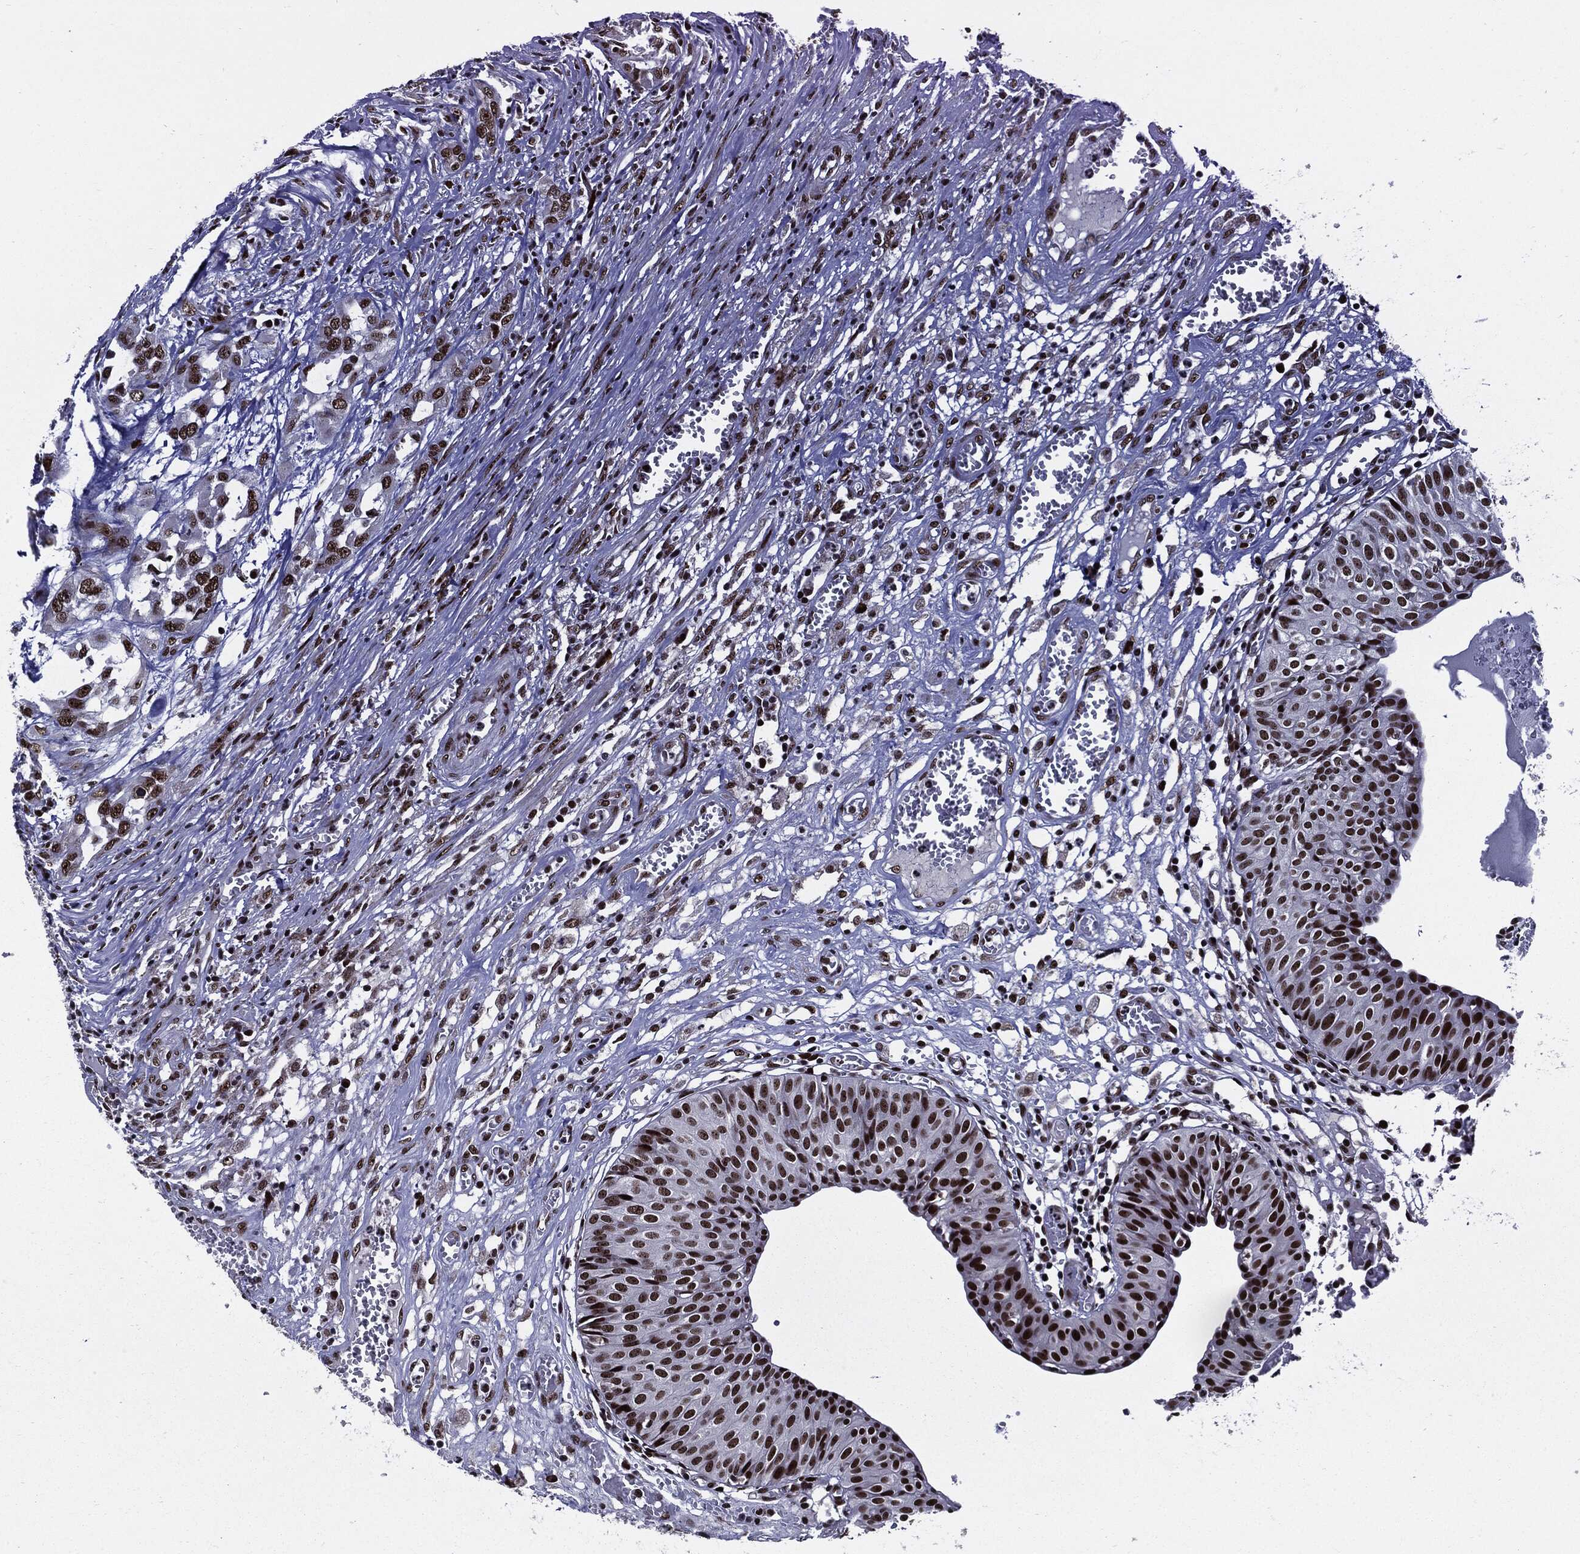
{"staining": {"intensity": "strong", "quantity": ">75%", "location": "nuclear"}, "tissue": "urinary bladder", "cell_type": "Urothelial cells", "image_type": "normal", "snomed": [{"axis": "morphology", "description": "Normal tissue, NOS"}, {"axis": "morphology", "description": "Urothelial carcinoma, NOS"}, {"axis": "morphology", "description": "Urothelial carcinoma, High grade"}, {"axis": "topography", "description": "Urinary bladder"}], "caption": "An IHC image of unremarkable tissue is shown. Protein staining in brown highlights strong nuclear positivity in urinary bladder within urothelial cells.", "gene": "ZFP91", "patient": {"sex": "male", "age": 57}}